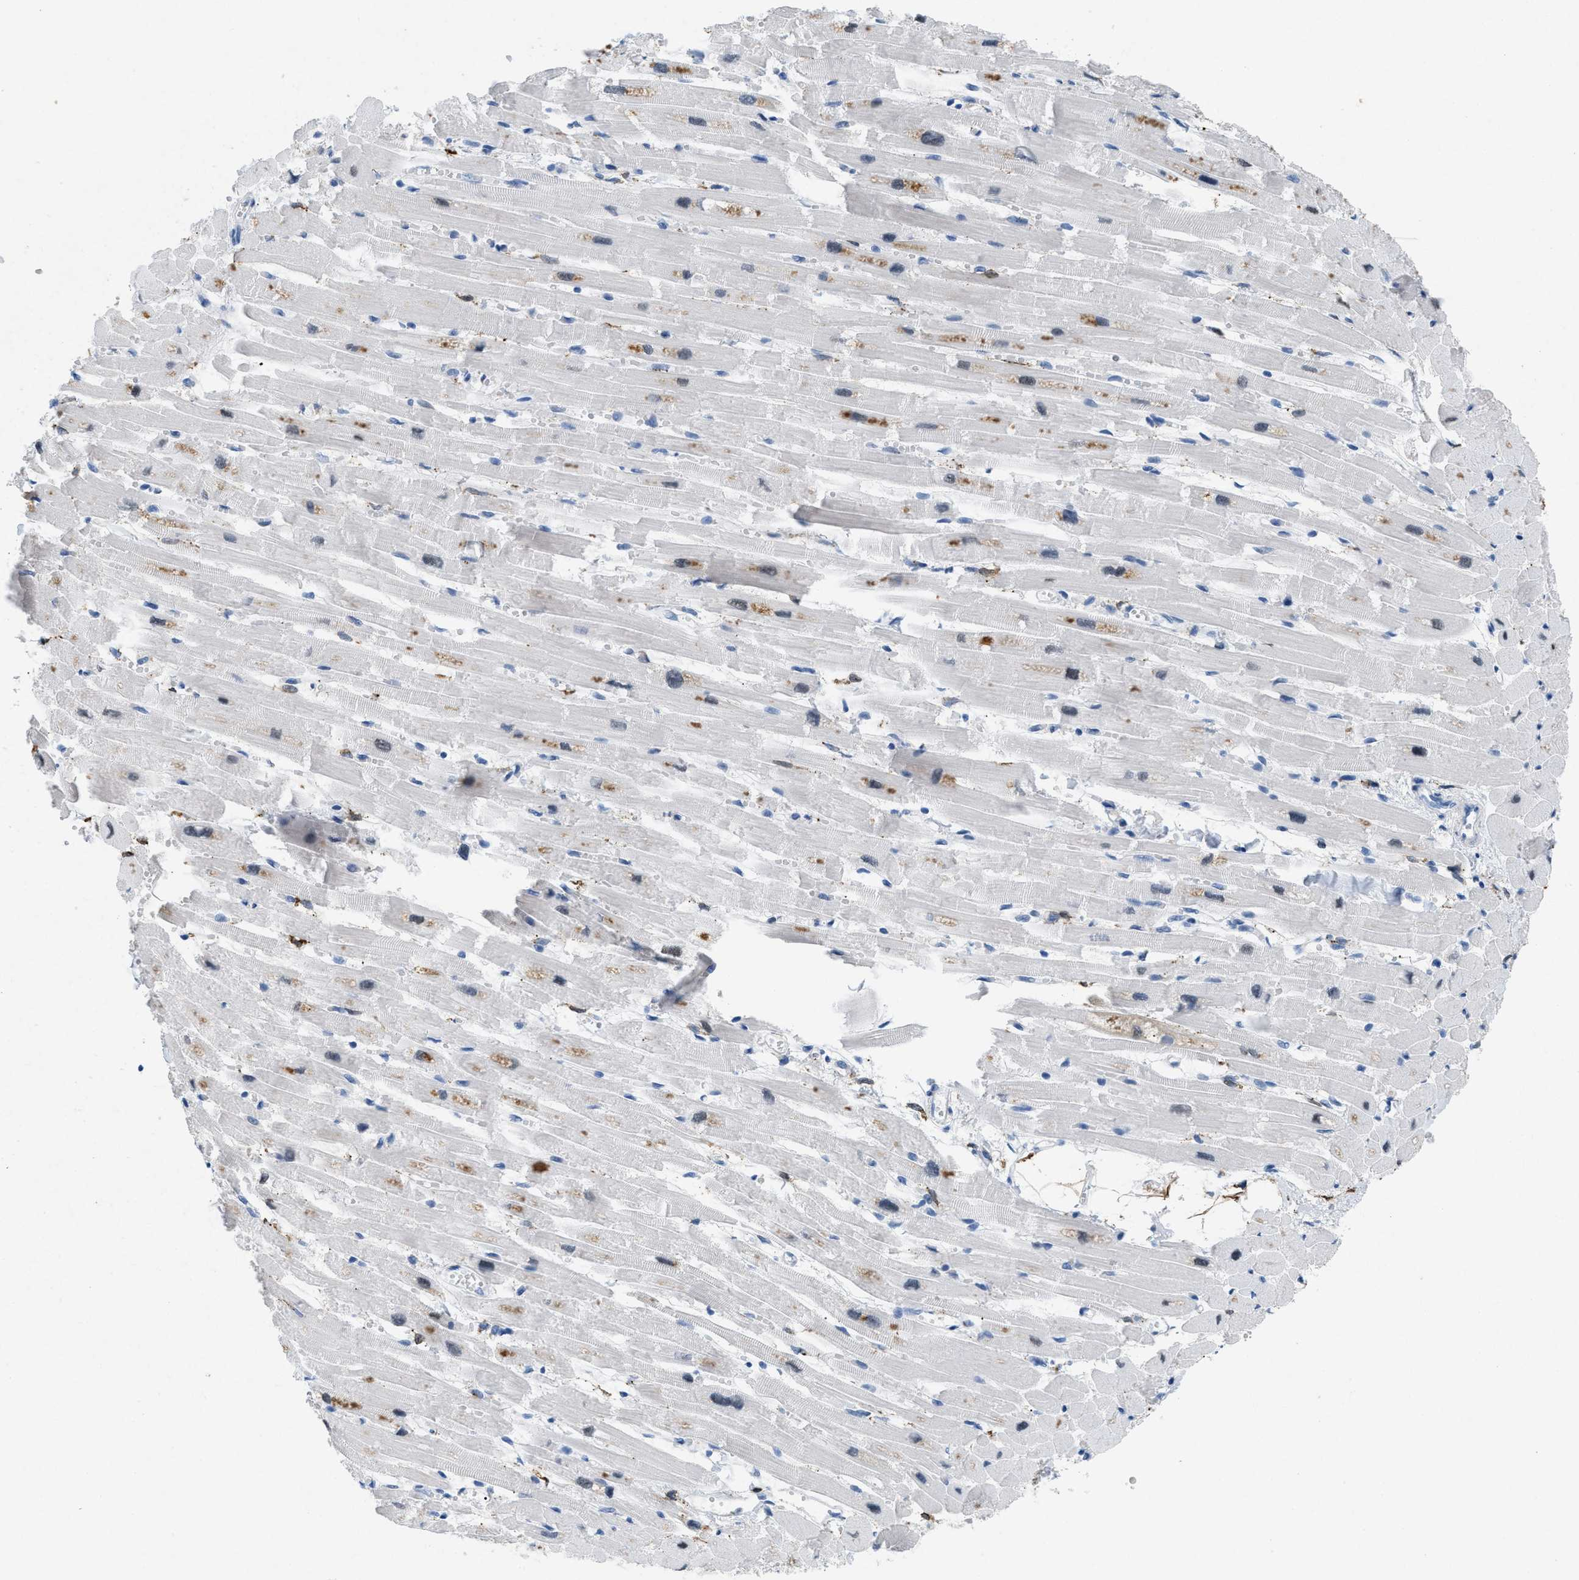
{"staining": {"intensity": "moderate", "quantity": "<25%", "location": "cytoplasmic/membranous"}, "tissue": "heart muscle", "cell_type": "Cardiomyocytes", "image_type": "normal", "snomed": [{"axis": "morphology", "description": "Normal tissue, NOS"}, {"axis": "topography", "description": "Heart"}], "caption": "A histopathology image of human heart muscle stained for a protein reveals moderate cytoplasmic/membranous brown staining in cardiomyocytes. (DAB (3,3'-diaminobenzidine) = brown stain, brightfield microscopy at high magnification).", "gene": "TASOR", "patient": {"sex": "female", "age": 54}}